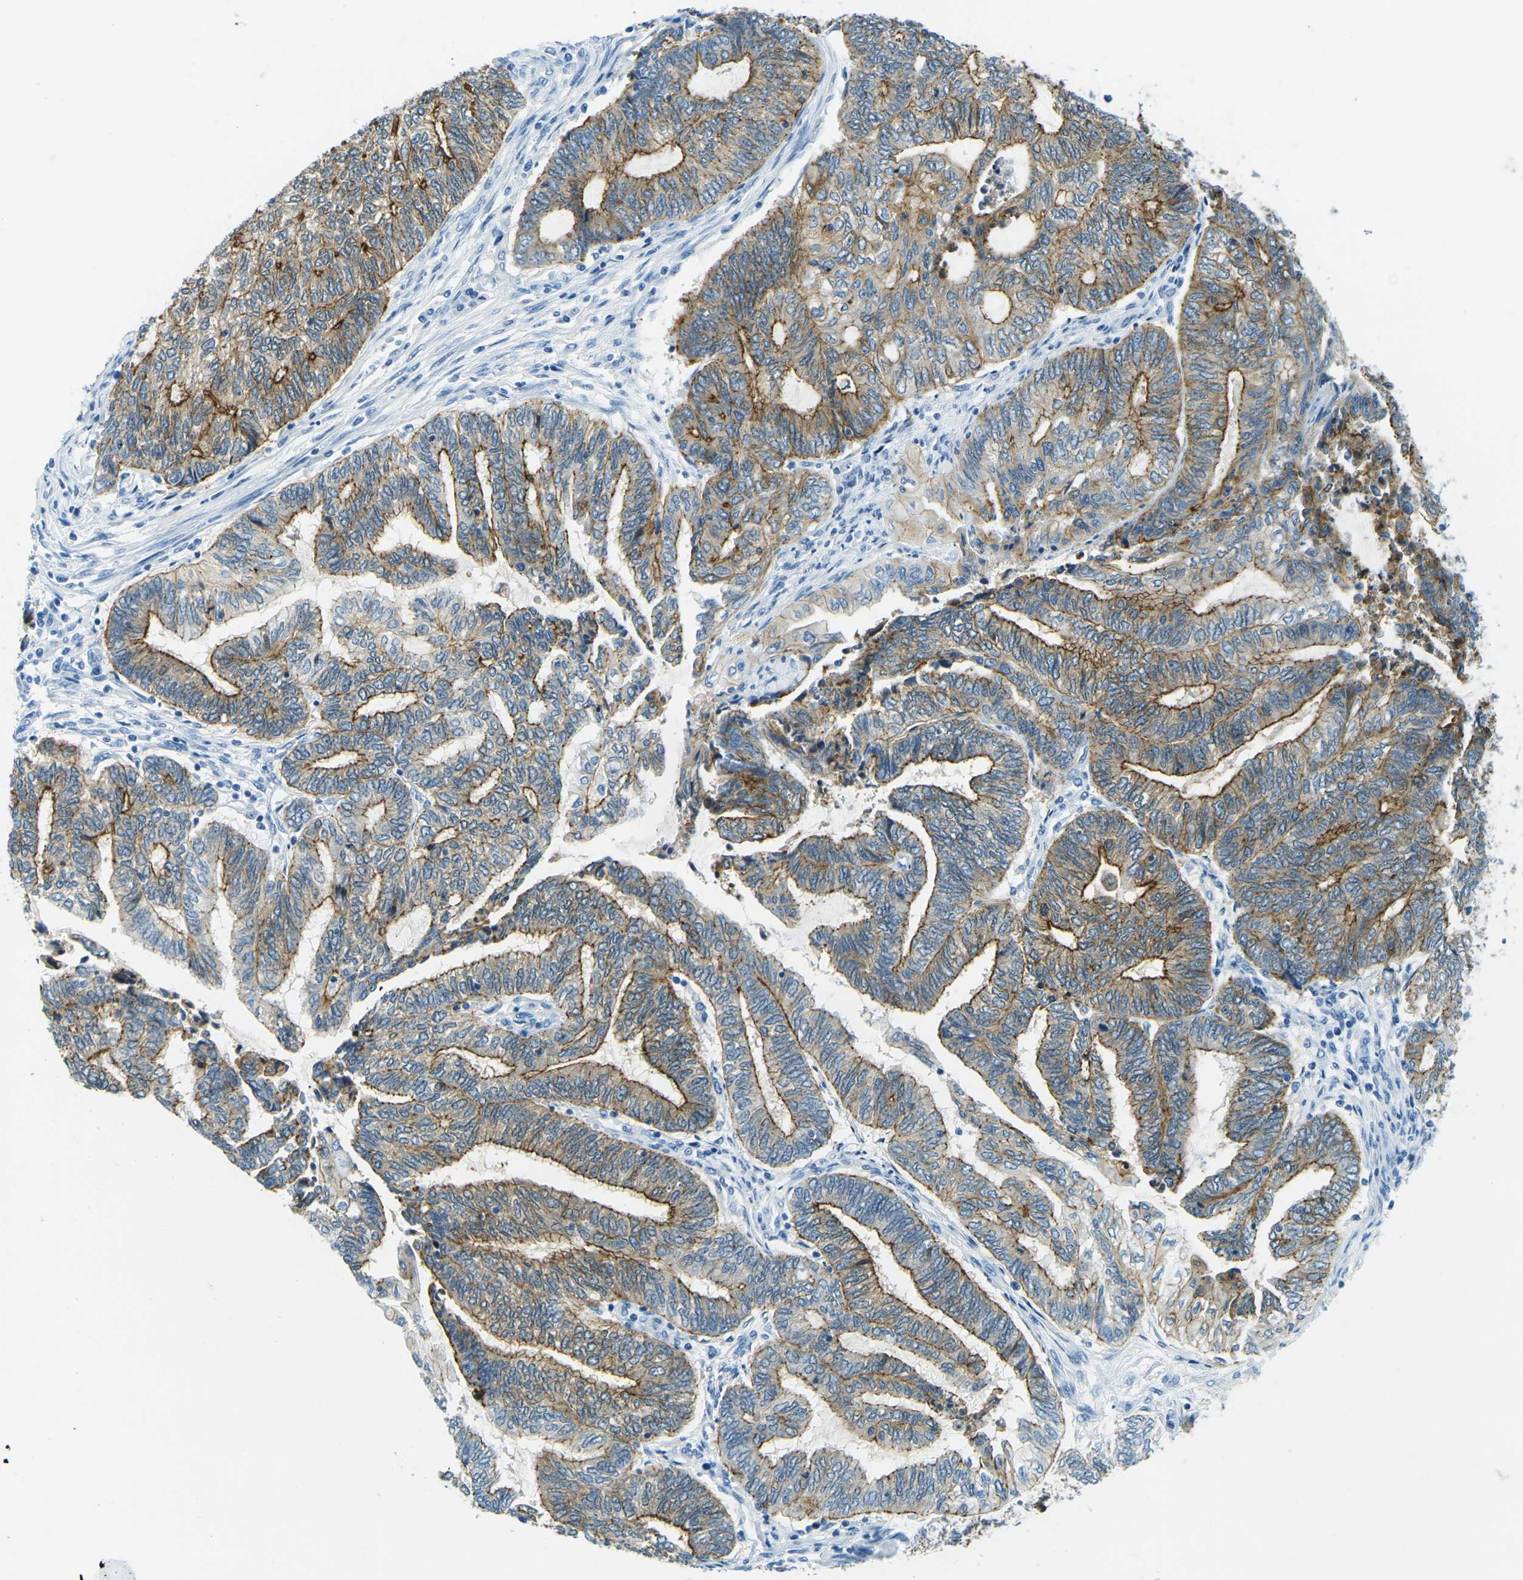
{"staining": {"intensity": "strong", "quantity": ">75%", "location": "cytoplasmic/membranous"}, "tissue": "endometrial cancer", "cell_type": "Tumor cells", "image_type": "cancer", "snomed": [{"axis": "morphology", "description": "Adenocarcinoma, NOS"}, {"axis": "topography", "description": "Uterus"}, {"axis": "topography", "description": "Endometrium"}], "caption": "This image reveals immunohistochemistry staining of endometrial adenocarcinoma, with high strong cytoplasmic/membranous staining in approximately >75% of tumor cells.", "gene": "OCLN", "patient": {"sex": "female", "age": 70}}